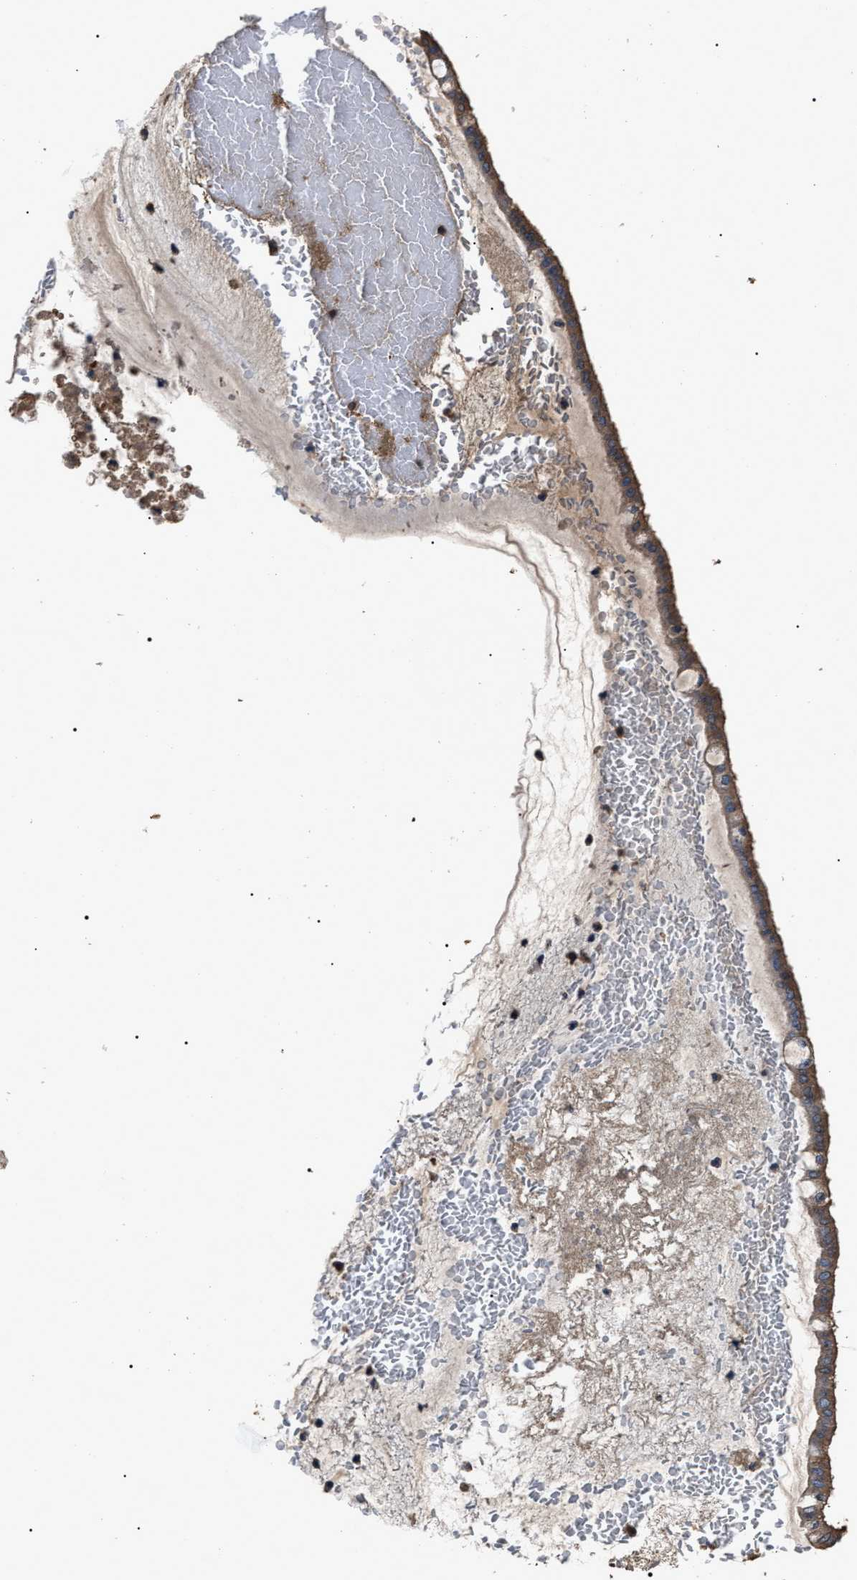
{"staining": {"intensity": "moderate", "quantity": ">75%", "location": "cytoplasmic/membranous"}, "tissue": "ovarian cancer", "cell_type": "Tumor cells", "image_type": "cancer", "snomed": [{"axis": "morphology", "description": "Cystadenocarcinoma, mucinous, NOS"}, {"axis": "topography", "description": "Ovary"}], "caption": "Human ovarian cancer (mucinous cystadenocarcinoma) stained with a brown dye exhibits moderate cytoplasmic/membranous positive expression in approximately >75% of tumor cells.", "gene": "RNF216", "patient": {"sex": "female", "age": 73}}